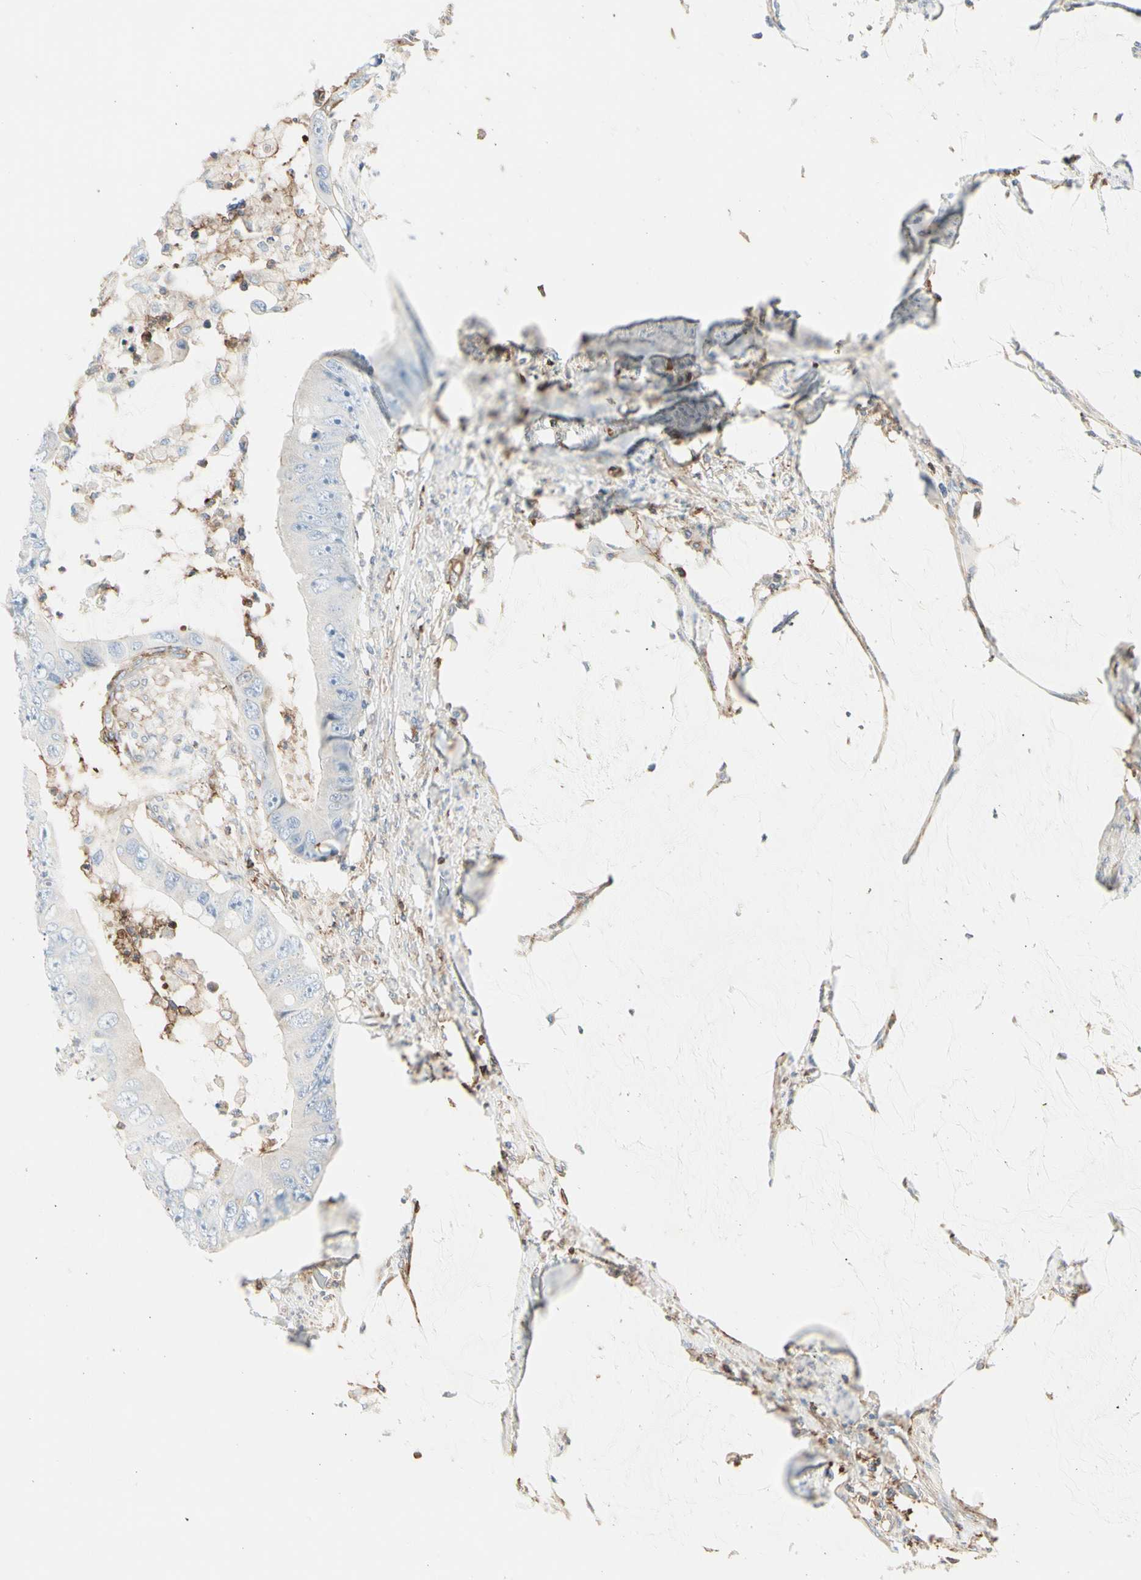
{"staining": {"intensity": "negative", "quantity": "none", "location": "none"}, "tissue": "colorectal cancer", "cell_type": "Tumor cells", "image_type": "cancer", "snomed": [{"axis": "morphology", "description": "Adenocarcinoma, NOS"}, {"axis": "topography", "description": "Rectum"}], "caption": "High power microscopy photomicrograph of an IHC histopathology image of adenocarcinoma (colorectal), revealing no significant staining in tumor cells.", "gene": "CLEC2B", "patient": {"sex": "female", "age": 77}}